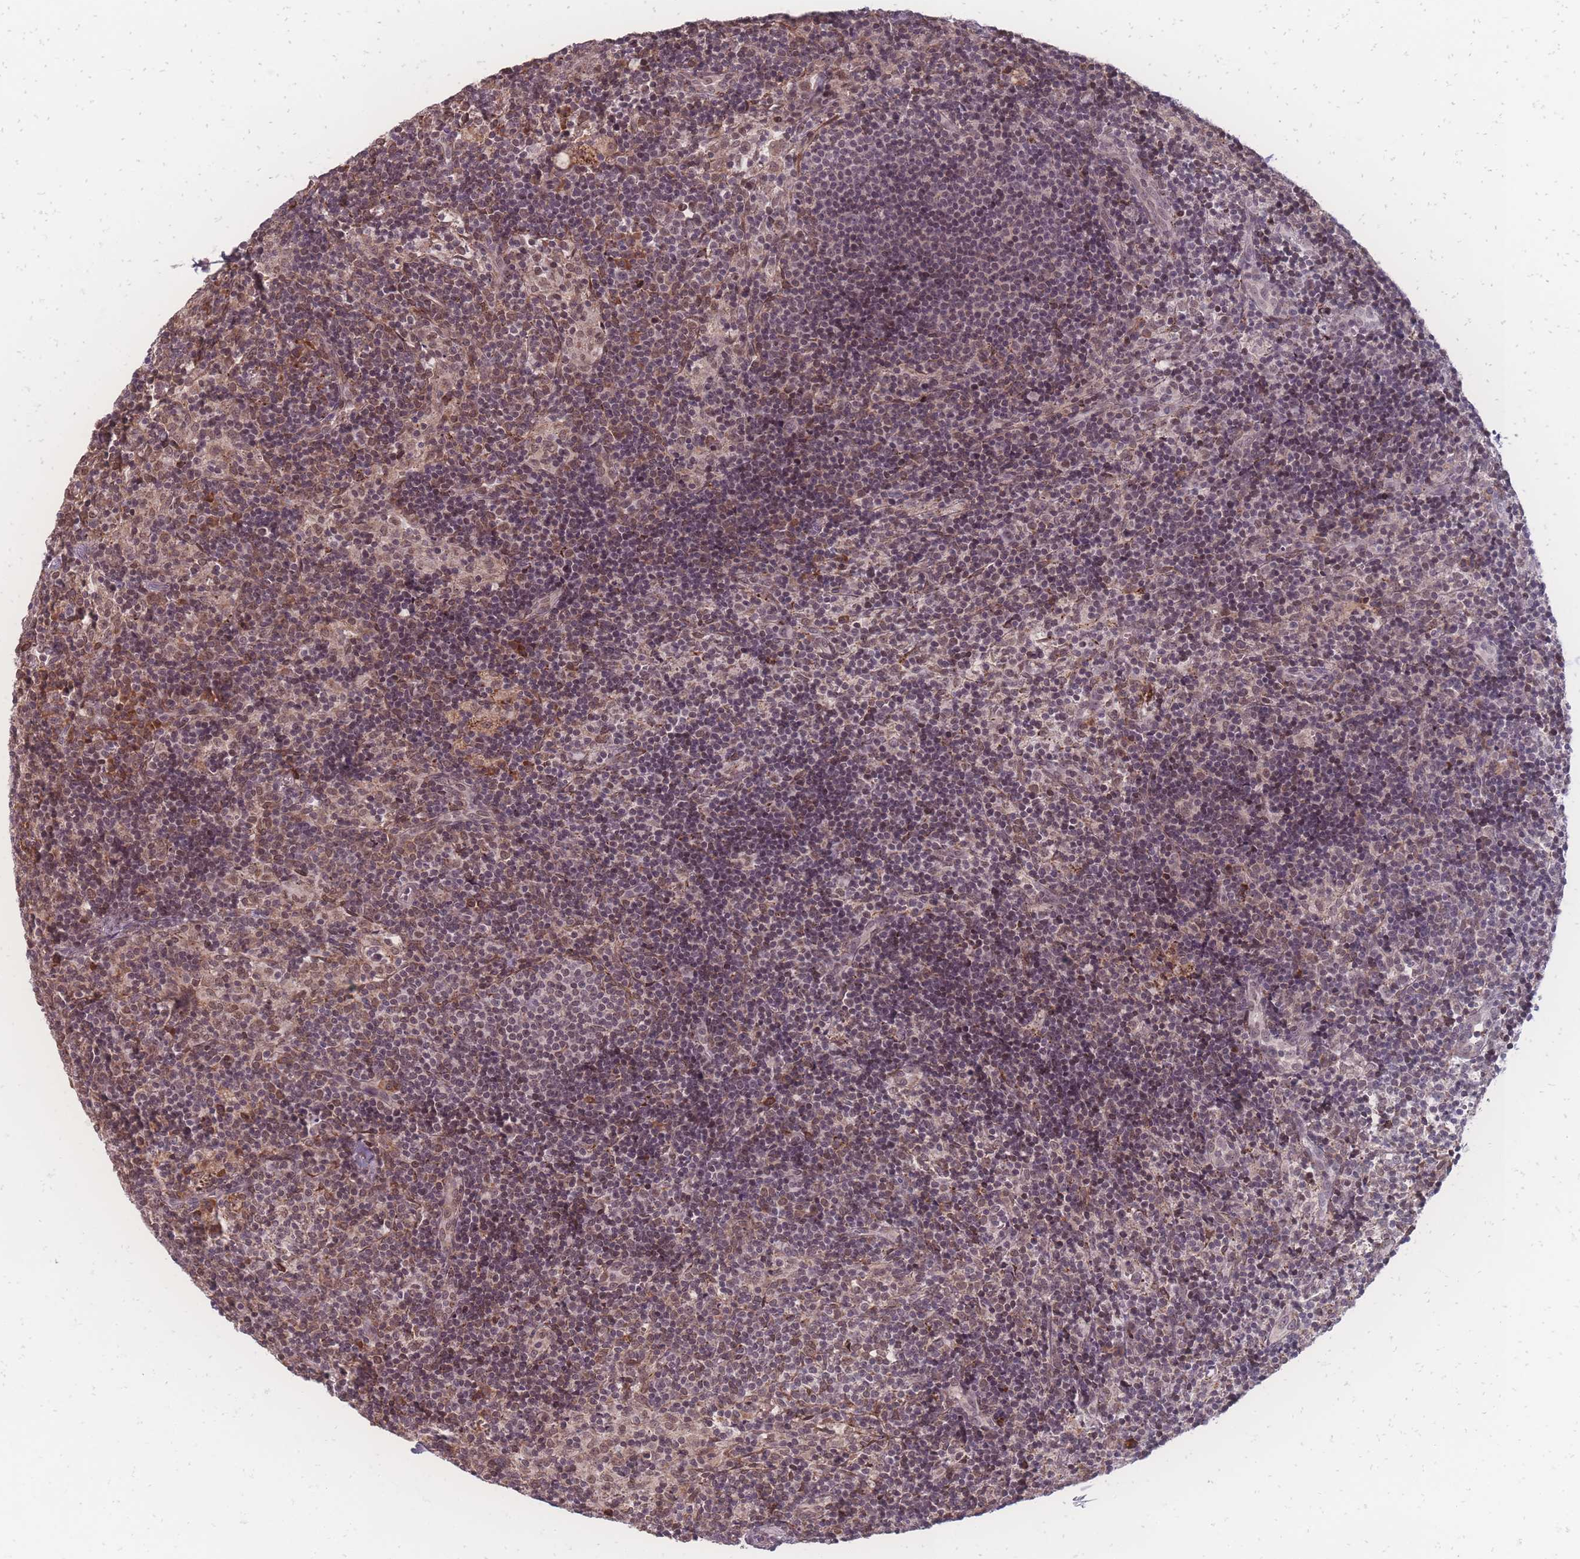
{"staining": {"intensity": "negative", "quantity": "none", "location": "none"}, "tissue": "lymph node", "cell_type": "Germinal center cells", "image_type": "normal", "snomed": [{"axis": "morphology", "description": "Normal tissue, NOS"}, {"axis": "topography", "description": "Lymph node"}], "caption": "Immunohistochemistry image of unremarkable lymph node stained for a protein (brown), which reveals no expression in germinal center cells.", "gene": "ZC3H13", "patient": {"sex": "female", "age": 30}}